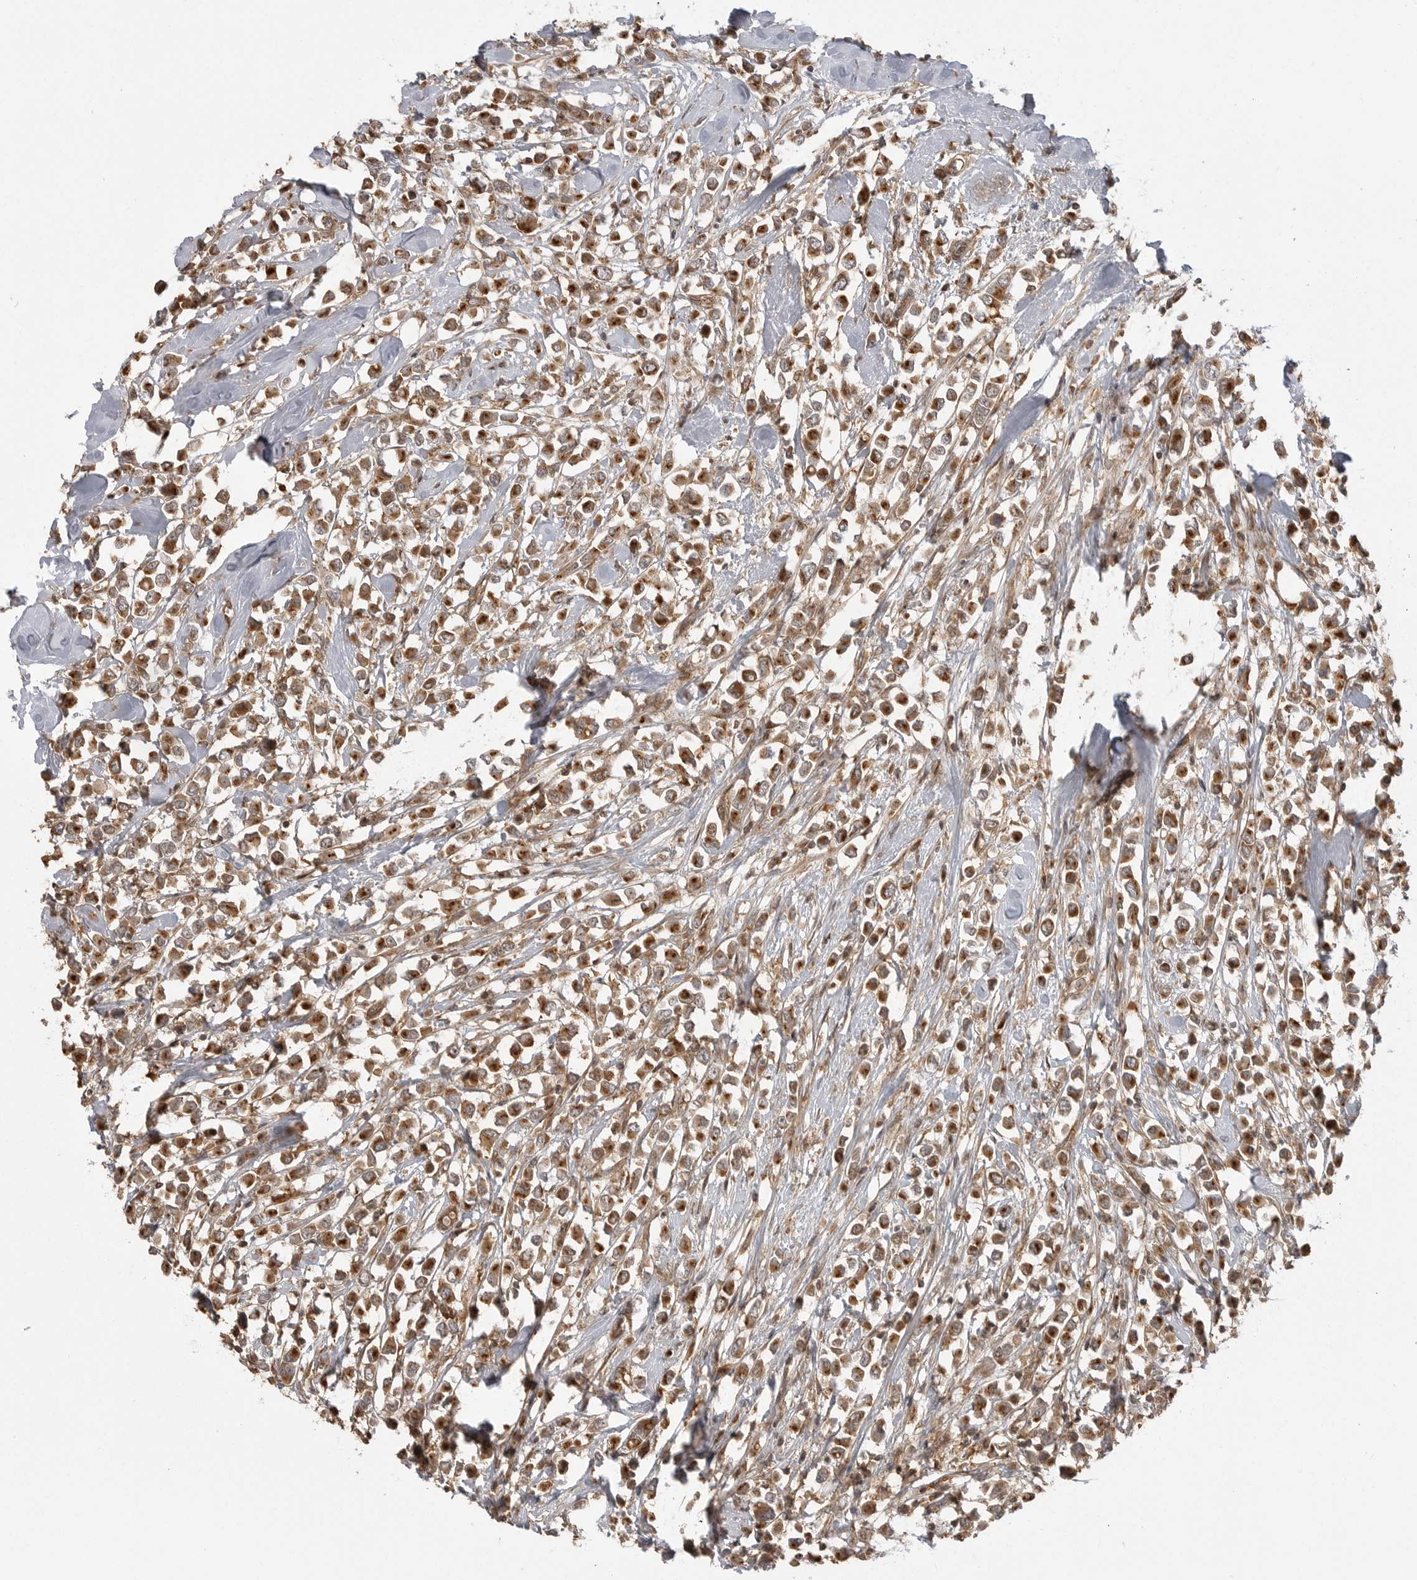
{"staining": {"intensity": "strong", "quantity": ">75%", "location": "cytoplasmic/membranous"}, "tissue": "breast cancer", "cell_type": "Tumor cells", "image_type": "cancer", "snomed": [{"axis": "morphology", "description": "Duct carcinoma"}, {"axis": "topography", "description": "Breast"}], "caption": "Protein staining exhibits strong cytoplasmic/membranous positivity in approximately >75% of tumor cells in invasive ductal carcinoma (breast).", "gene": "FAT3", "patient": {"sex": "female", "age": 61}}